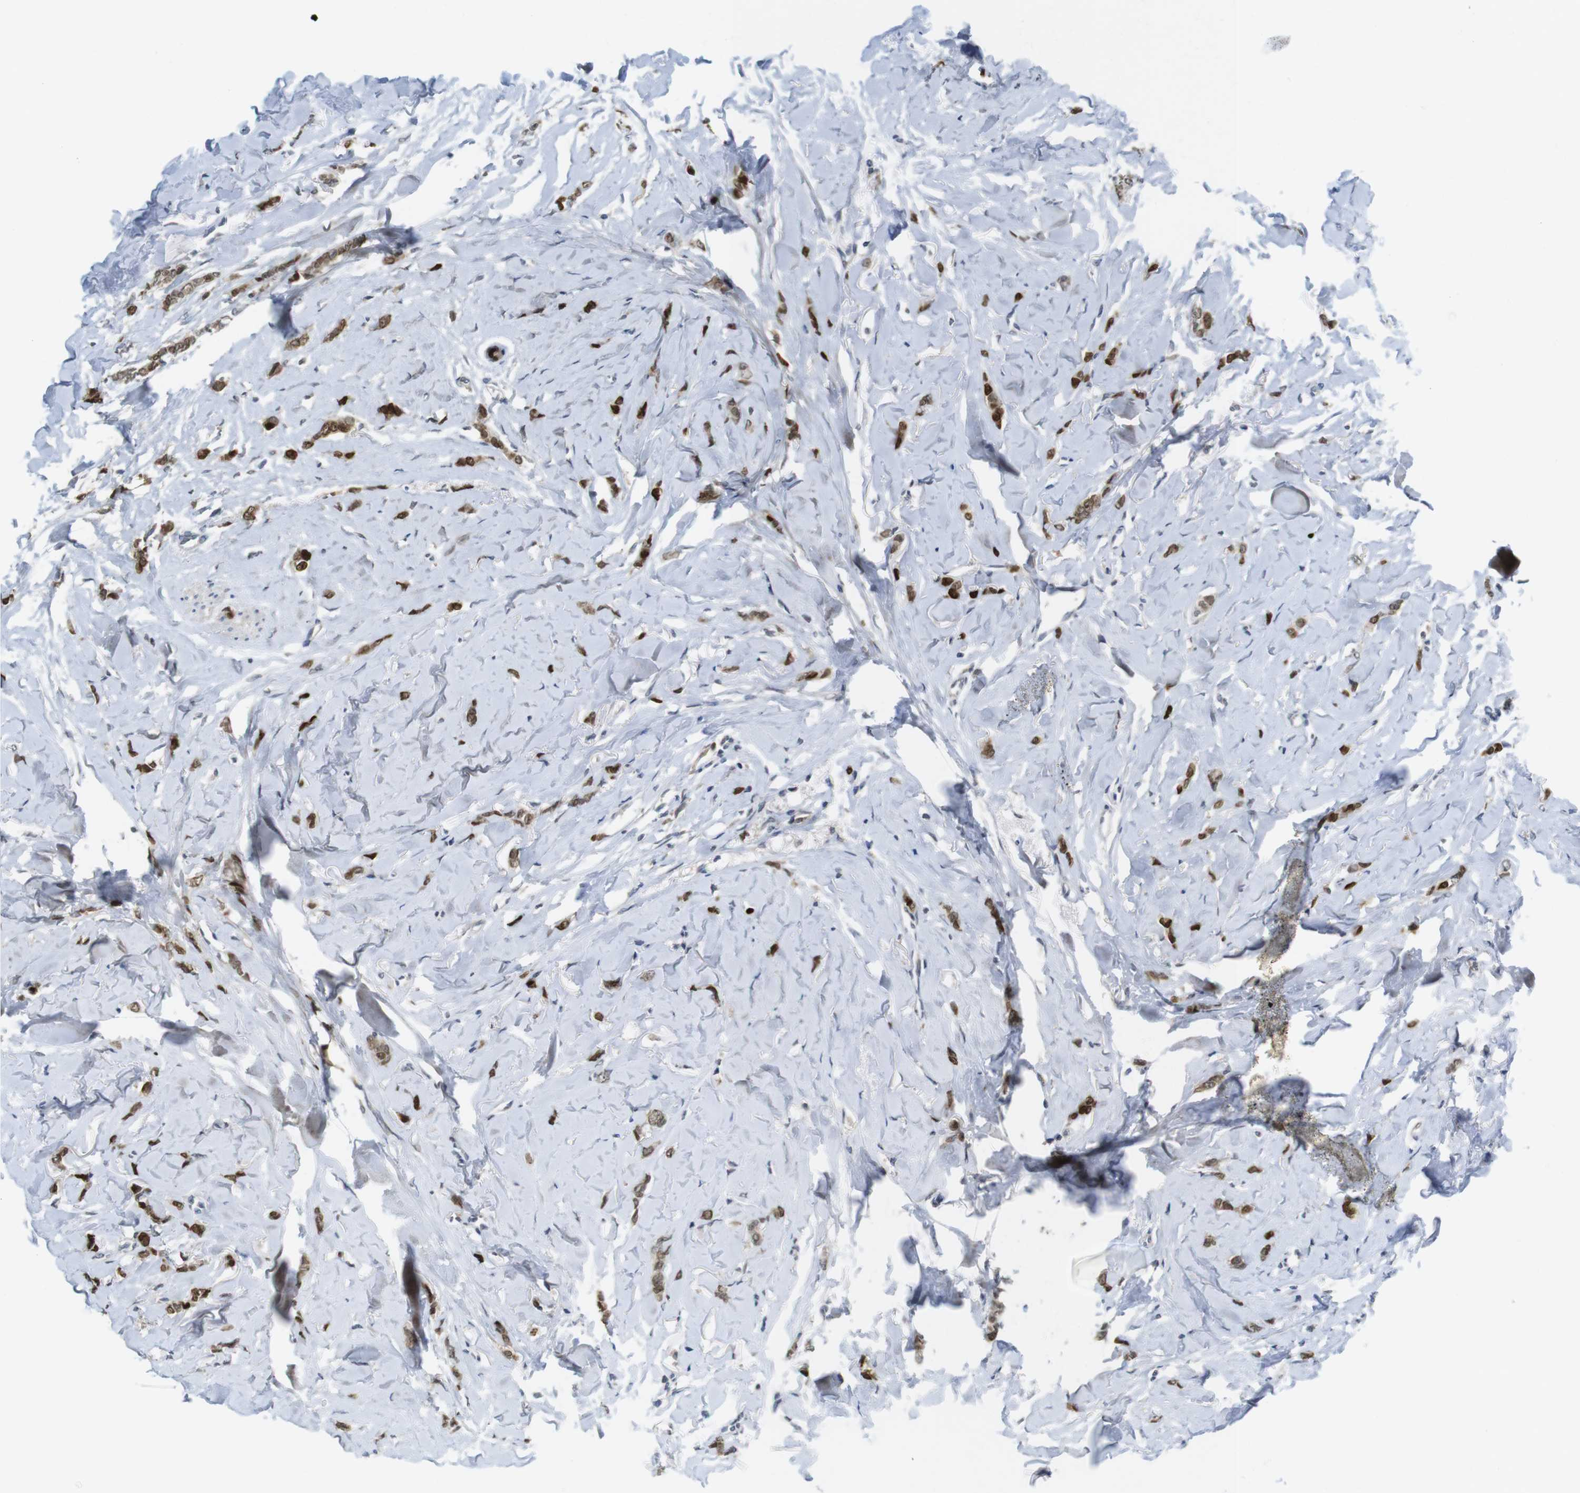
{"staining": {"intensity": "strong", "quantity": ">75%", "location": "nuclear"}, "tissue": "breast cancer", "cell_type": "Tumor cells", "image_type": "cancer", "snomed": [{"axis": "morphology", "description": "Lobular carcinoma"}, {"axis": "topography", "description": "Skin"}, {"axis": "topography", "description": "Breast"}], "caption": "A micrograph showing strong nuclear positivity in about >75% of tumor cells in breast cancer (lobular carcinoma), as visualized by brown immunohistochemical staining.", "gene": "RCC1", "patient": {"sex": "female", "age": 46}}